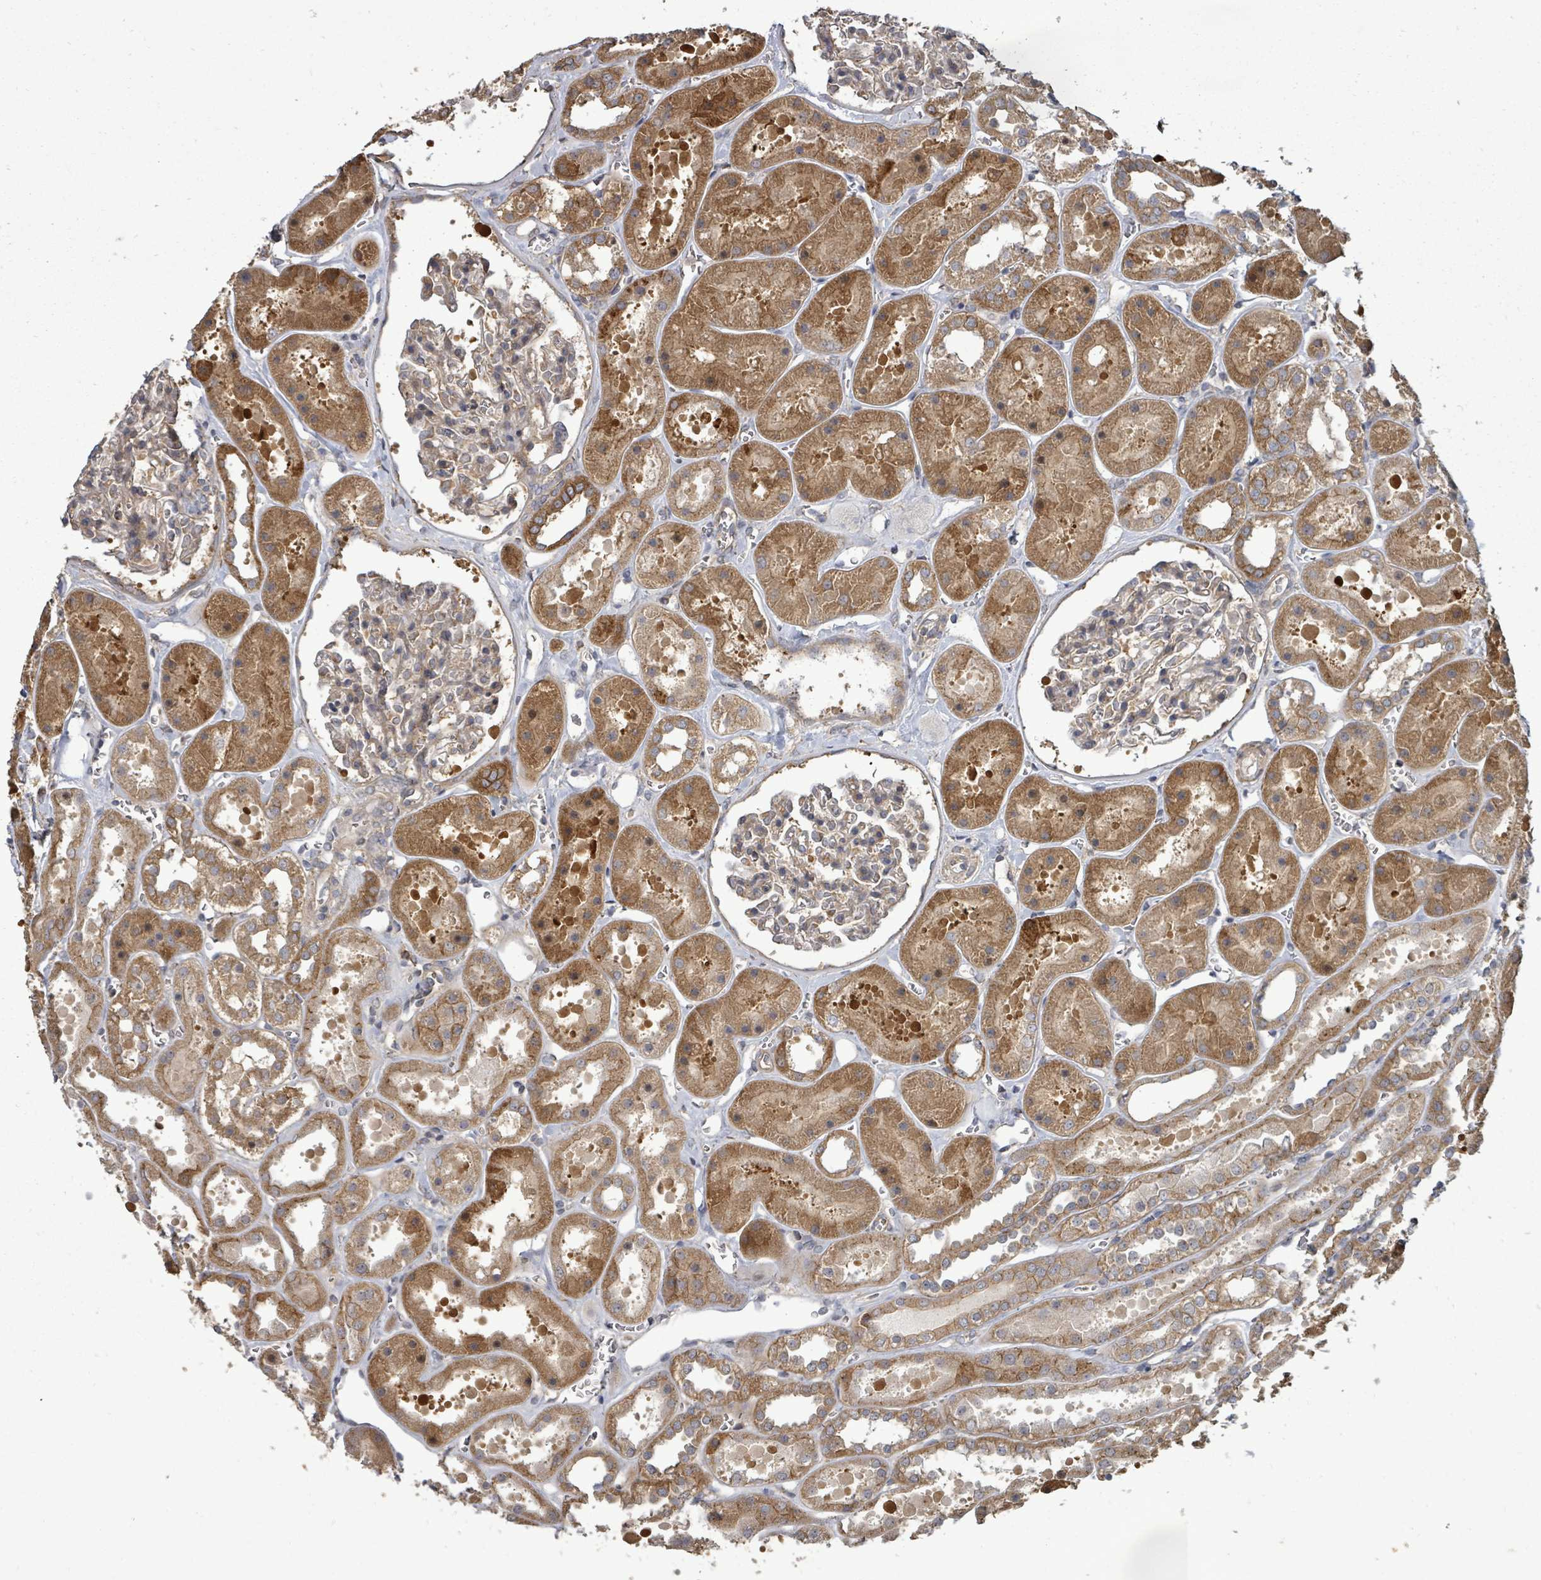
{"staining": {"intensity": "weak", "quantity": "25%-75%", "location": "cytoplasmic/membranous"}, "tissue": "kidney", "cell_type": "Cells in glomeruli", "image_type": "normal", "snomed": [{"axis": "morphology", "description": "Normal tissue, NOS"}, {"axis": "topography", "description": "Kidney"}], "caption": "Approximately 25%-75% of cells in glomeruli in normal human kidney show weak cytoplasmic/membranous protein expression as visualized by brown immunohistochemical staining.", "gene": "EIF3CL", "patient": {"sex": "female", "age": 41}}